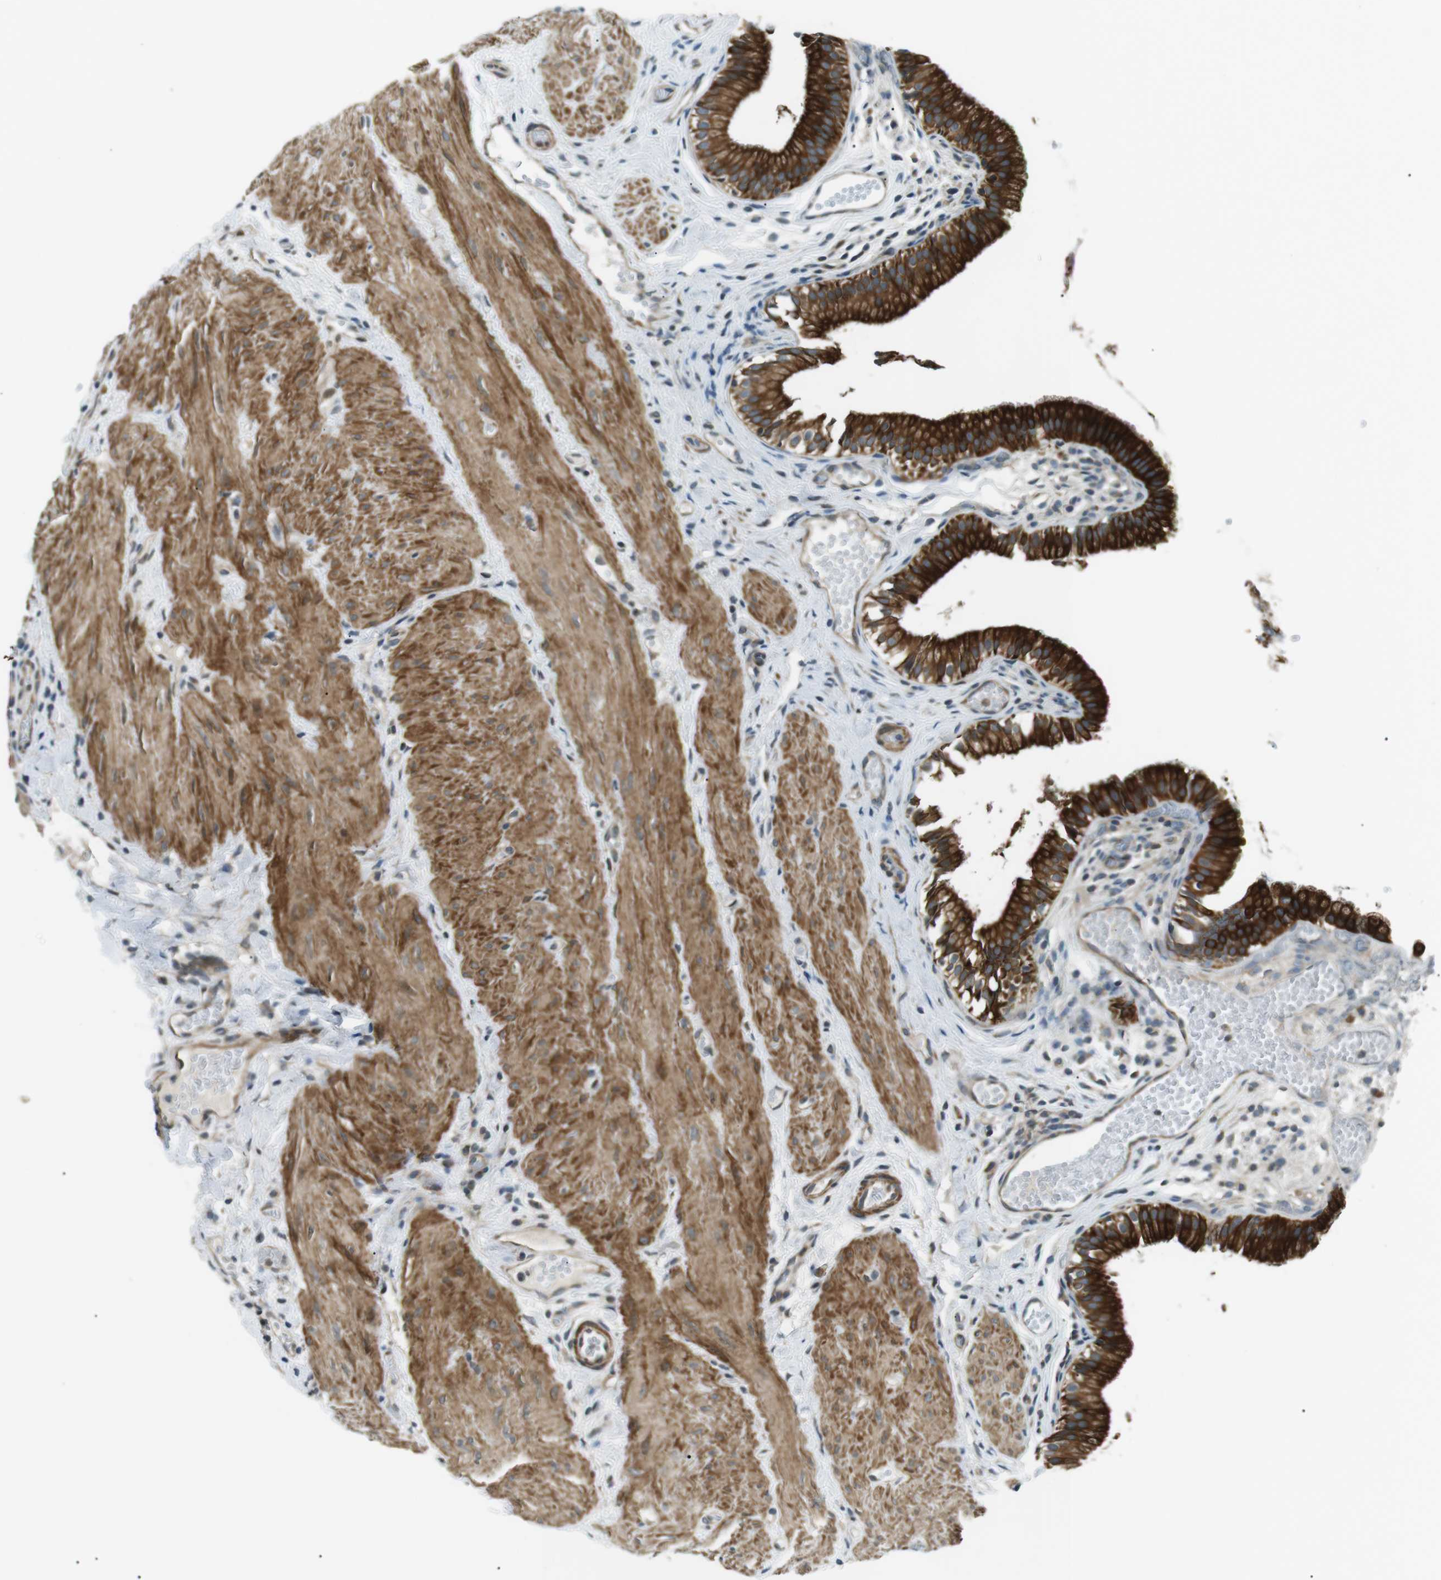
{"staining": {"intensity": "strong", "quantity": ">75%", "location": "cytoplasmic/membranous"}, "tissue": "gallbladder", "cell_type": "Glandular cells", "image_type": "normal", "snomed": [{"axis": "morphology", "description": "Normal tissue, NOS"}, {"axis": "topography", "description": "Gallbladder"}], "caption": "Protein staining exhibits strong cytoplasmic/membranous positivity in about >75% of glandular cells in unremarkable gallbladder.", "gene": "TMEM74", "patient": {"sex": "female", "age": 26}}